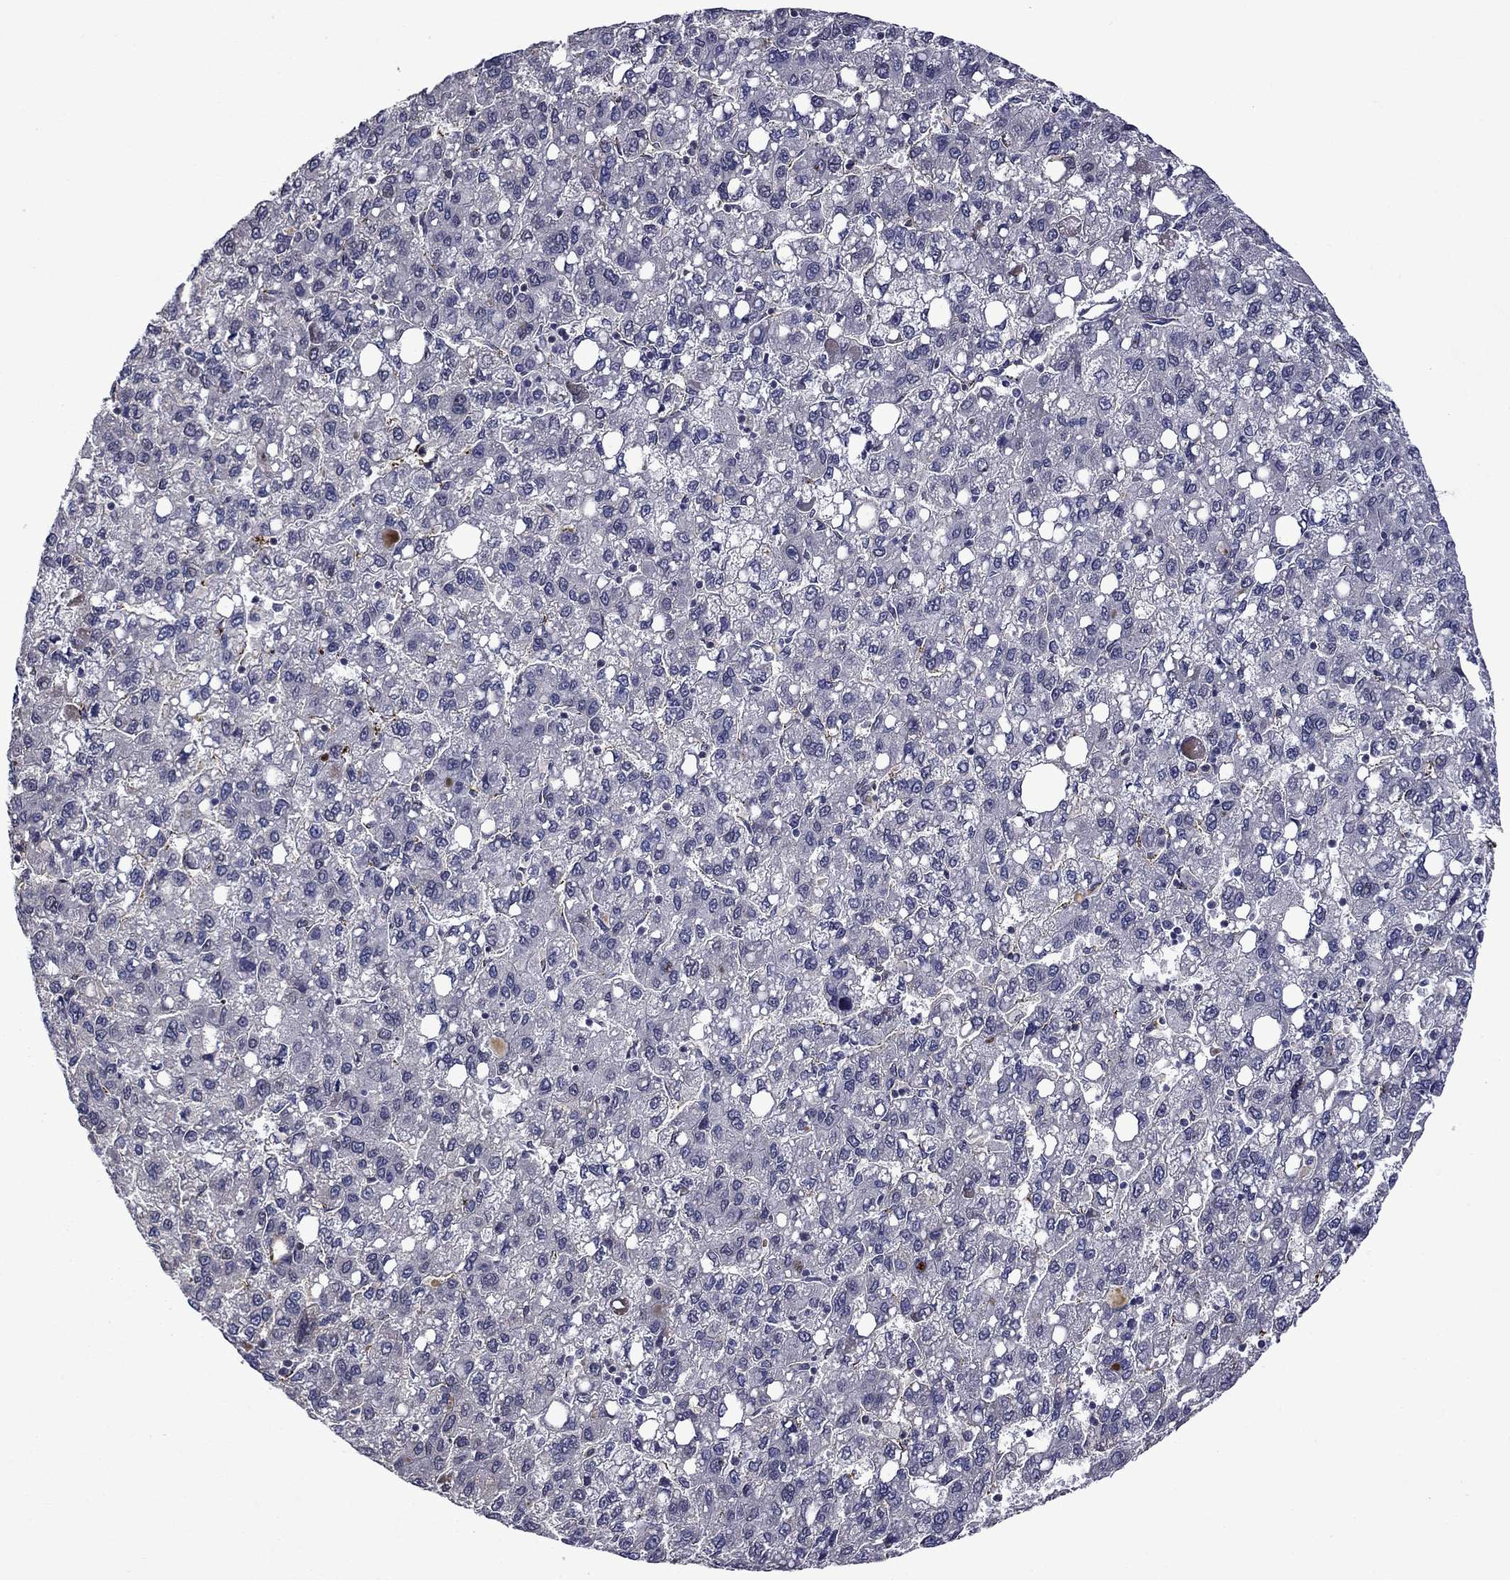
{"staining": {"intensity": "negative", "quantity": "none", "location": "none"}, "tissue": "liver cancer", "cell_type": "Tumor cells", "image_type": "cancer", "snomed": [{"axis": "morphology", "description": "Carcinoma, Hepatocellular, NOS"}, {"axis": "topography", "description": "Liver"}], "caption": "IHC of human hepatocellular carcinoma (liver) exhibits no staining in tumor cells.", "gene": "SLITRK1", "patient": {"sex": "female", "age": 82}}